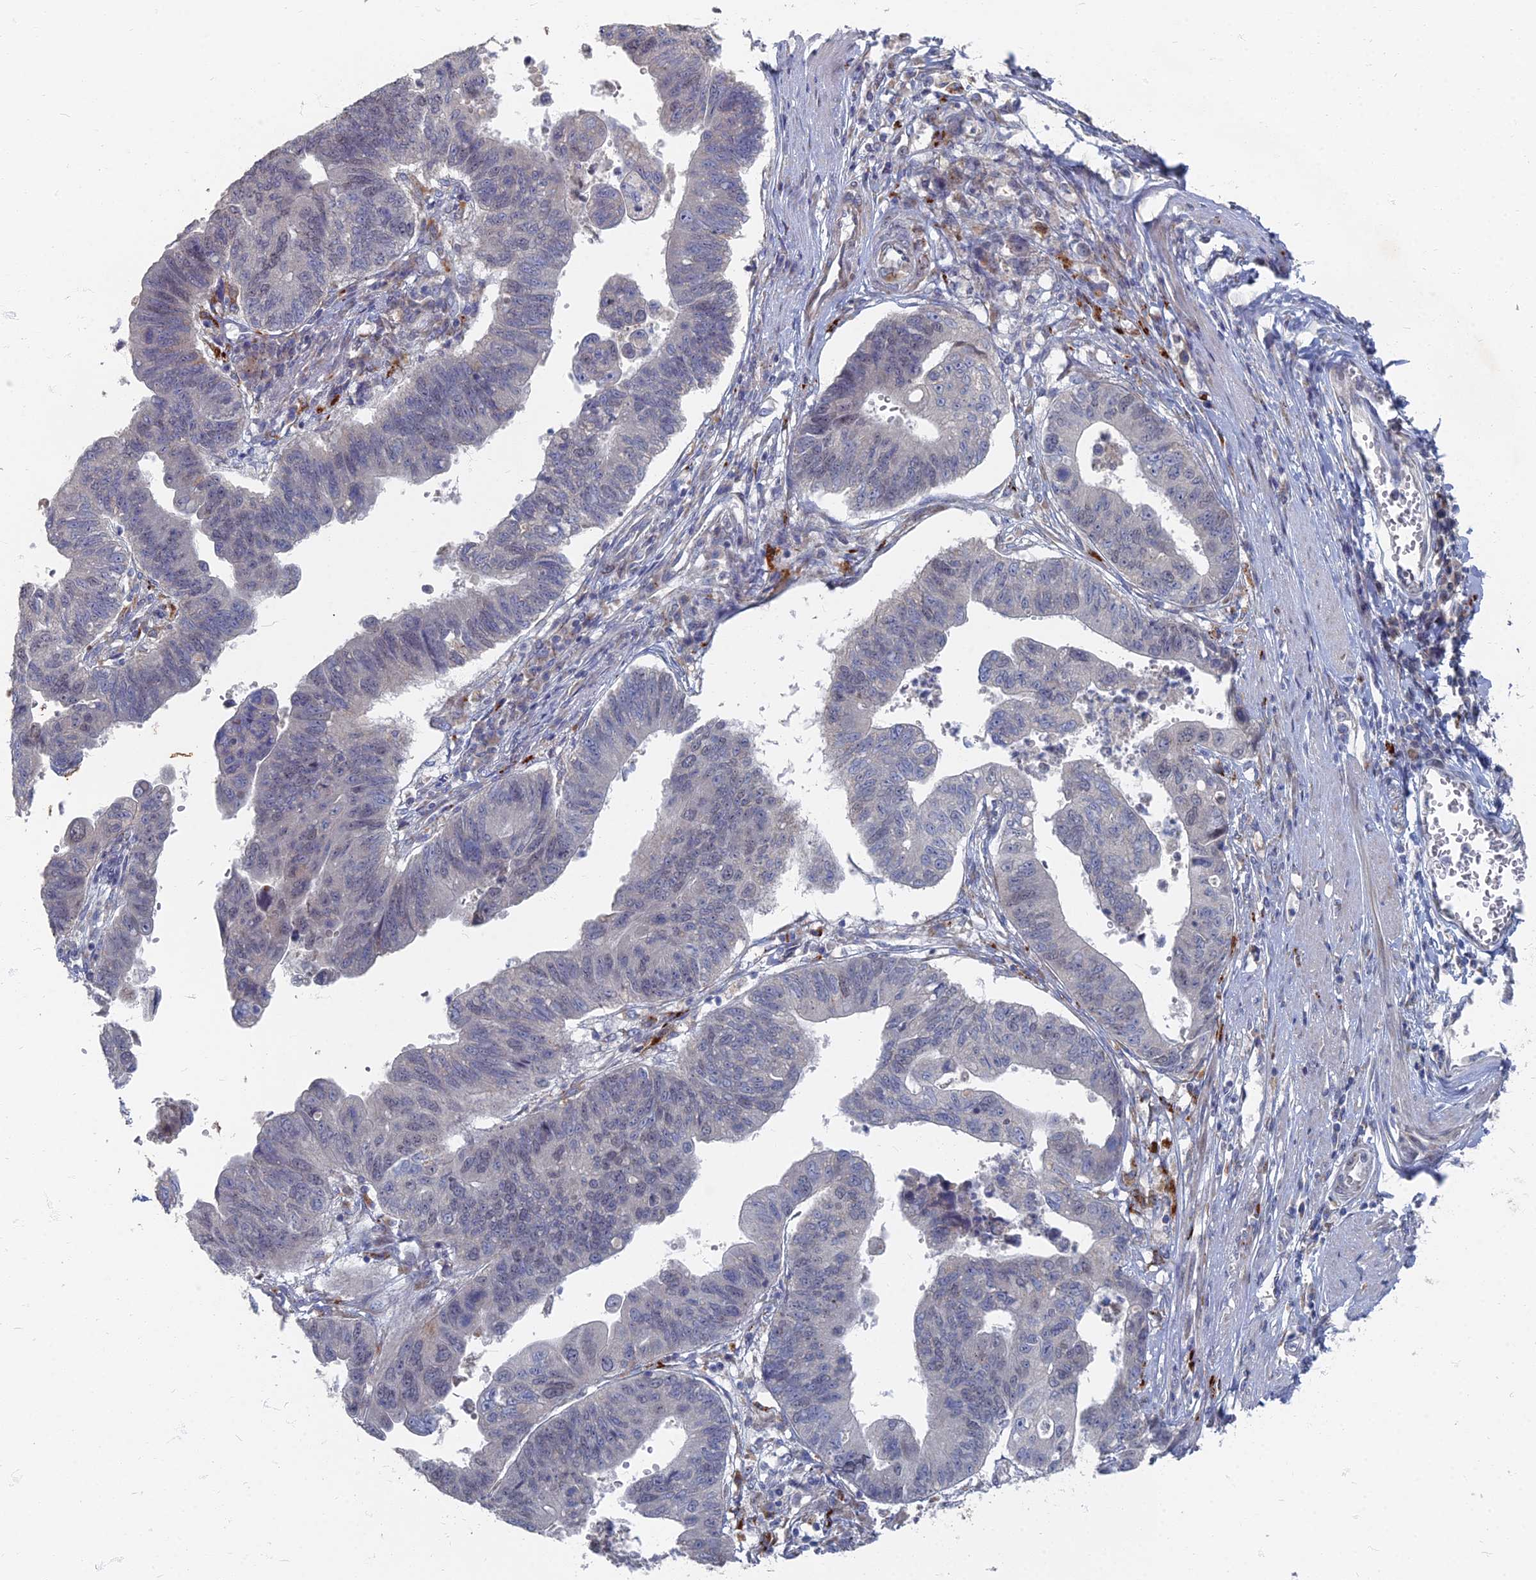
{"staining": {"intensity": "weak", "quantity": "<25%", "location": "nuclear"}, "tissue": "stomach cancer", "cell_type": "Tumor cells", "image_type": "cancer", "snomed": [{"axis": "morphology", "description": "Adenocarcinoma, NOS"}, {"axis": "topography", "description": "Stomach"}], "caption": "High power microscopy micrograph of an immunohistochemistry image of stomach cancer, revealing no significant expression in tumor cells.", "gene": "TMEM128", "patient": {"sex": "male", "age": 59}}